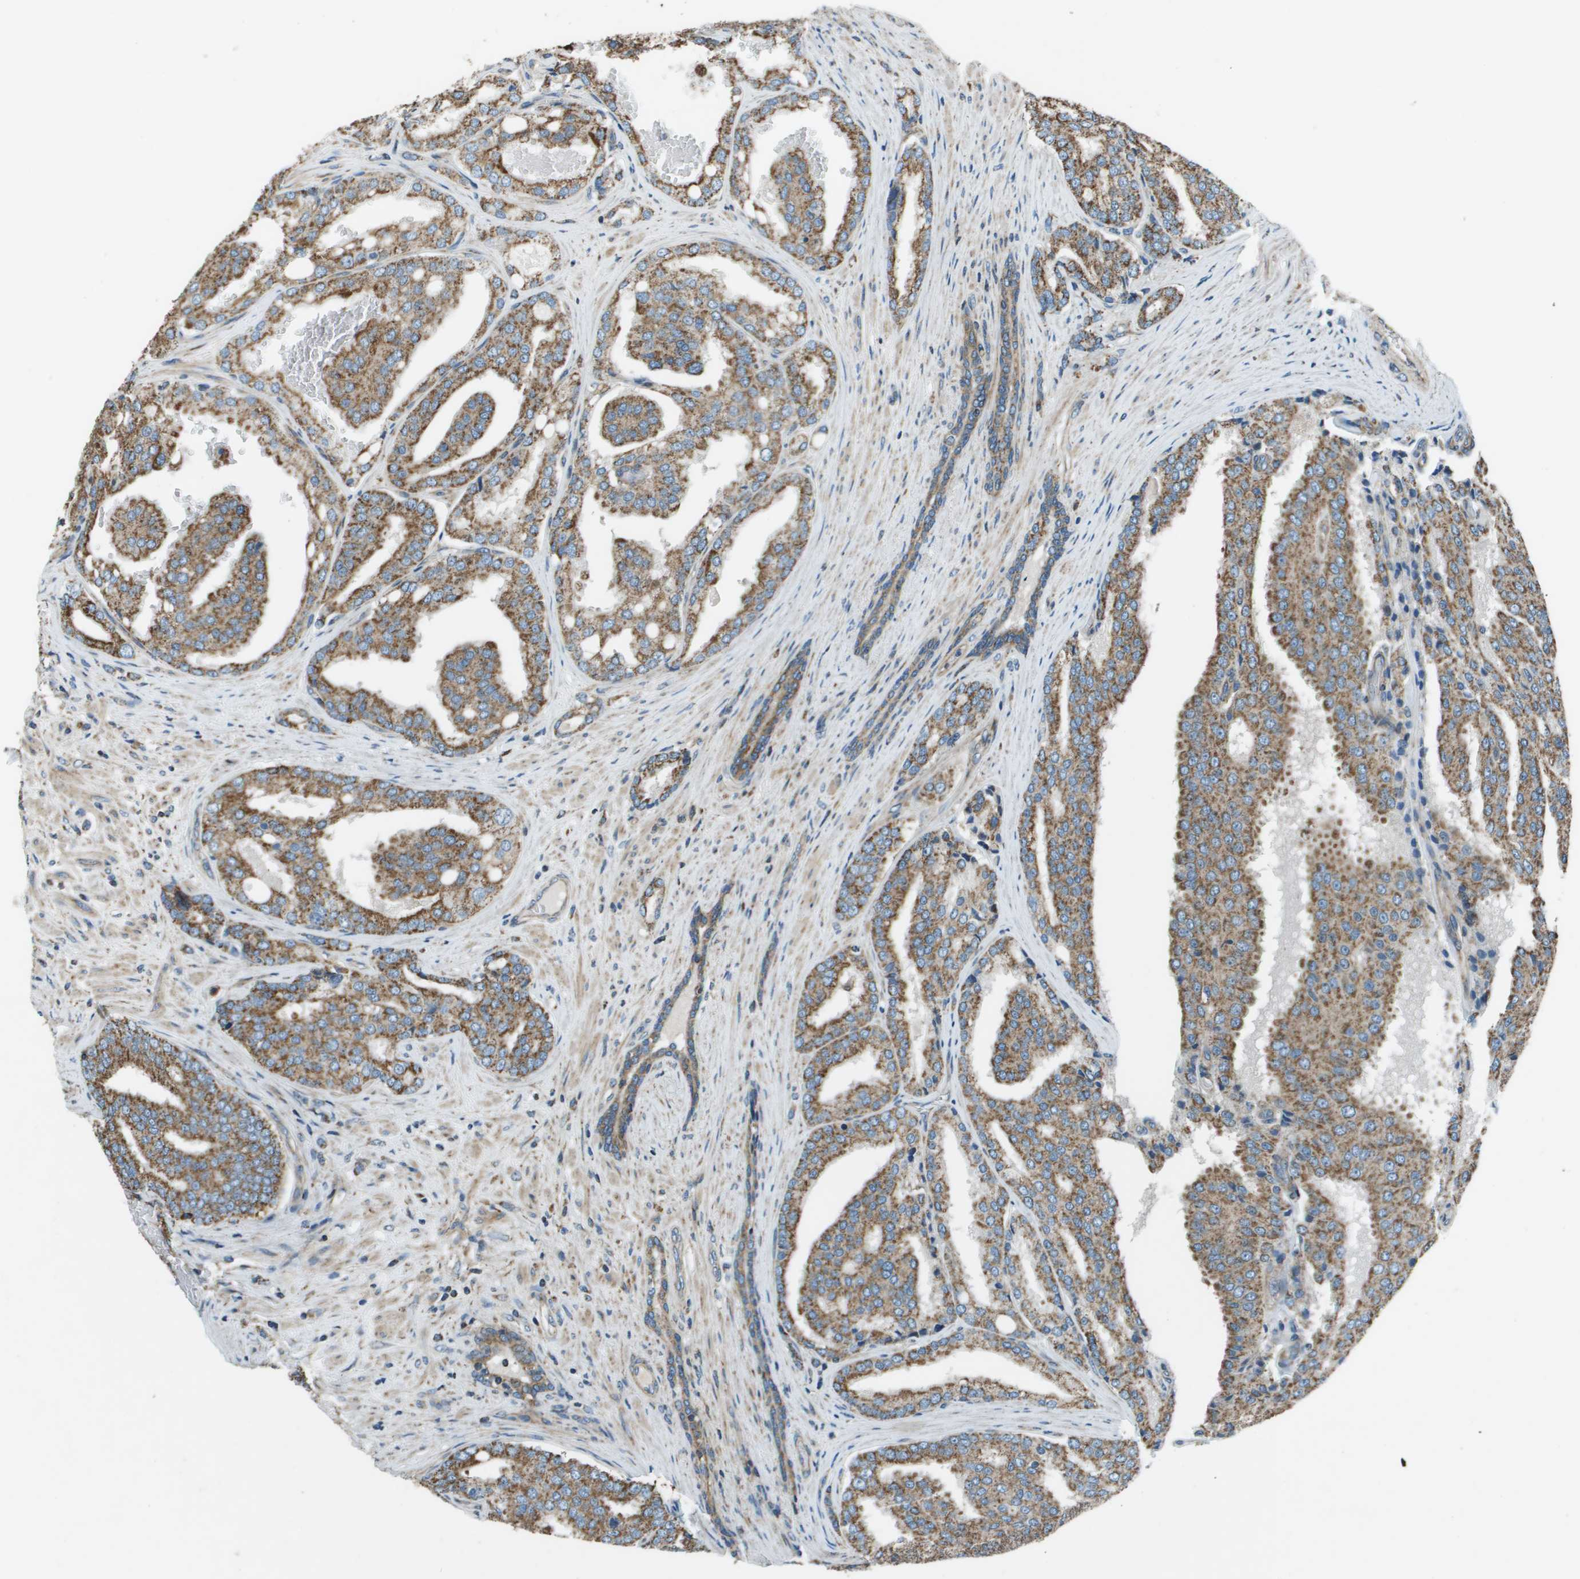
{"staining": {"intensity": "moderate", "quantity": ">75%", "location": "cytoplasmic/membranous"}, "tissue": "prostate cancer", "cell_type": "Tumor cells", "image_type": "cancer", "snomed": [{"axis": "morphology", "description": "Adenocarcinoma, High grade"}, {"axis": "topography", "description": "Prostate"}], "caption": "Immunohistochemical staining of human high-grade adenocarcinoma (prostate) exhibits medium levels of moderate cytoplasmic/membranous protein expression in approximately >75% of tumor cells.", "gene": "TMEM51", "patient": {"sex": "male", "age": 50}}